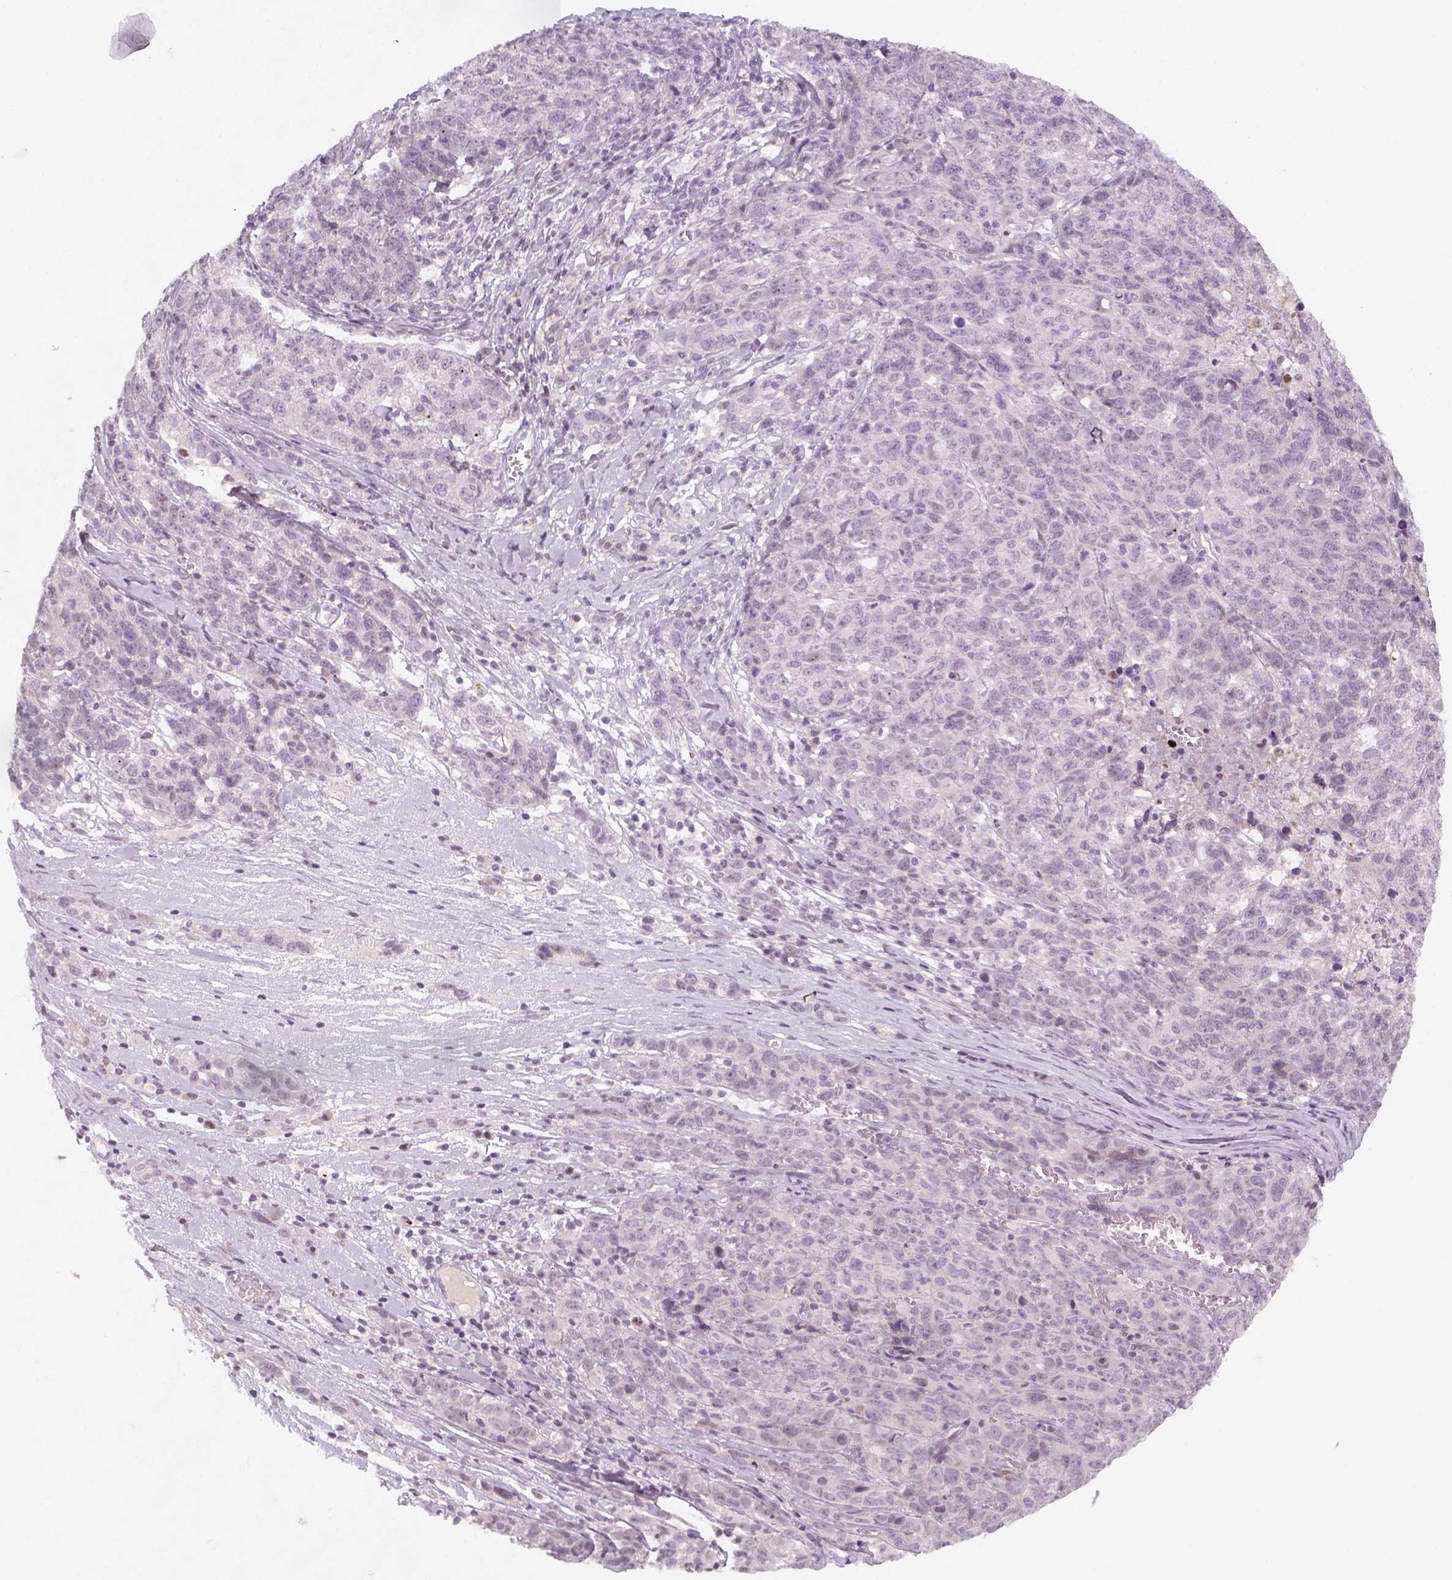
{"staining": {"intensity": "negative", "quantity": "none", "location": "none"}, "tissue": "ovarian cancer", "cell_type": "Tumor cells", "image_type": "cancer", "snomed": [{"axis": "morphology", "description": "Cystadenocarcinoma, serous, NOS"}, {"axis": "topography", "description": "Ovary"}], "caption": "A micrograph of human ovarian serous cystadenocarcinoma is negative for staining in tumor cells.", "gene": "MAGEB3", "patient": {"sex": "female", "age": 71}}